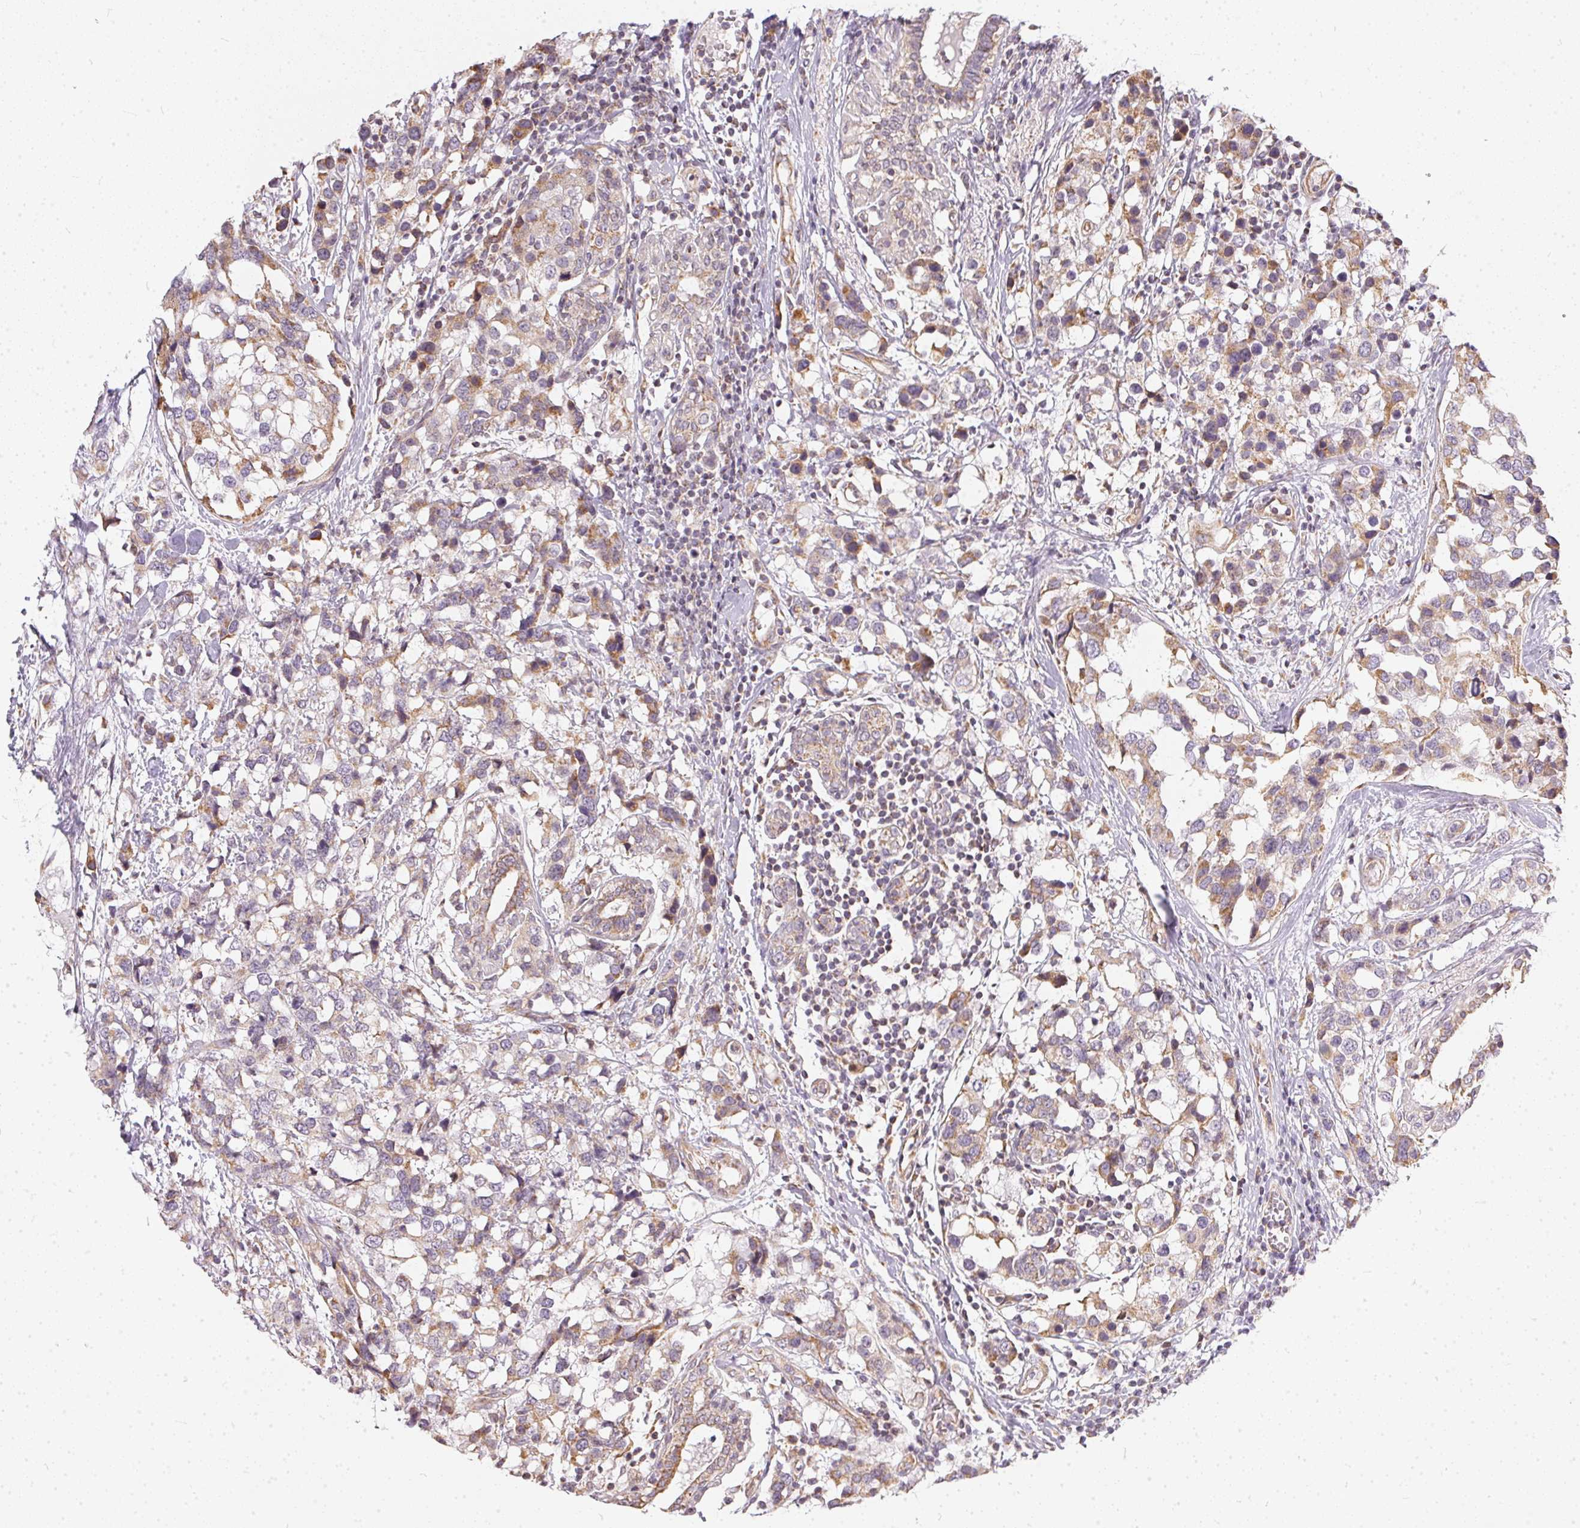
{"staining": {"intensity": "weak", "quantity": ">75%", "location": "cytoplasmic/membranous"}, "tissue": "breast cancer", "cell_type": "Tumor cells", "image_type": "cancer", "snomed": [{"axis": "morphology", "description": "Lobular carcinoma"}, {"axis": "topography", "description": "Breast"}], "caption": "Human breast cancer stained with a protein marker reveals weak staining in tumor cells.", "gene": "VWA5B2", "patient": {"sex": "female", "age": 59}}